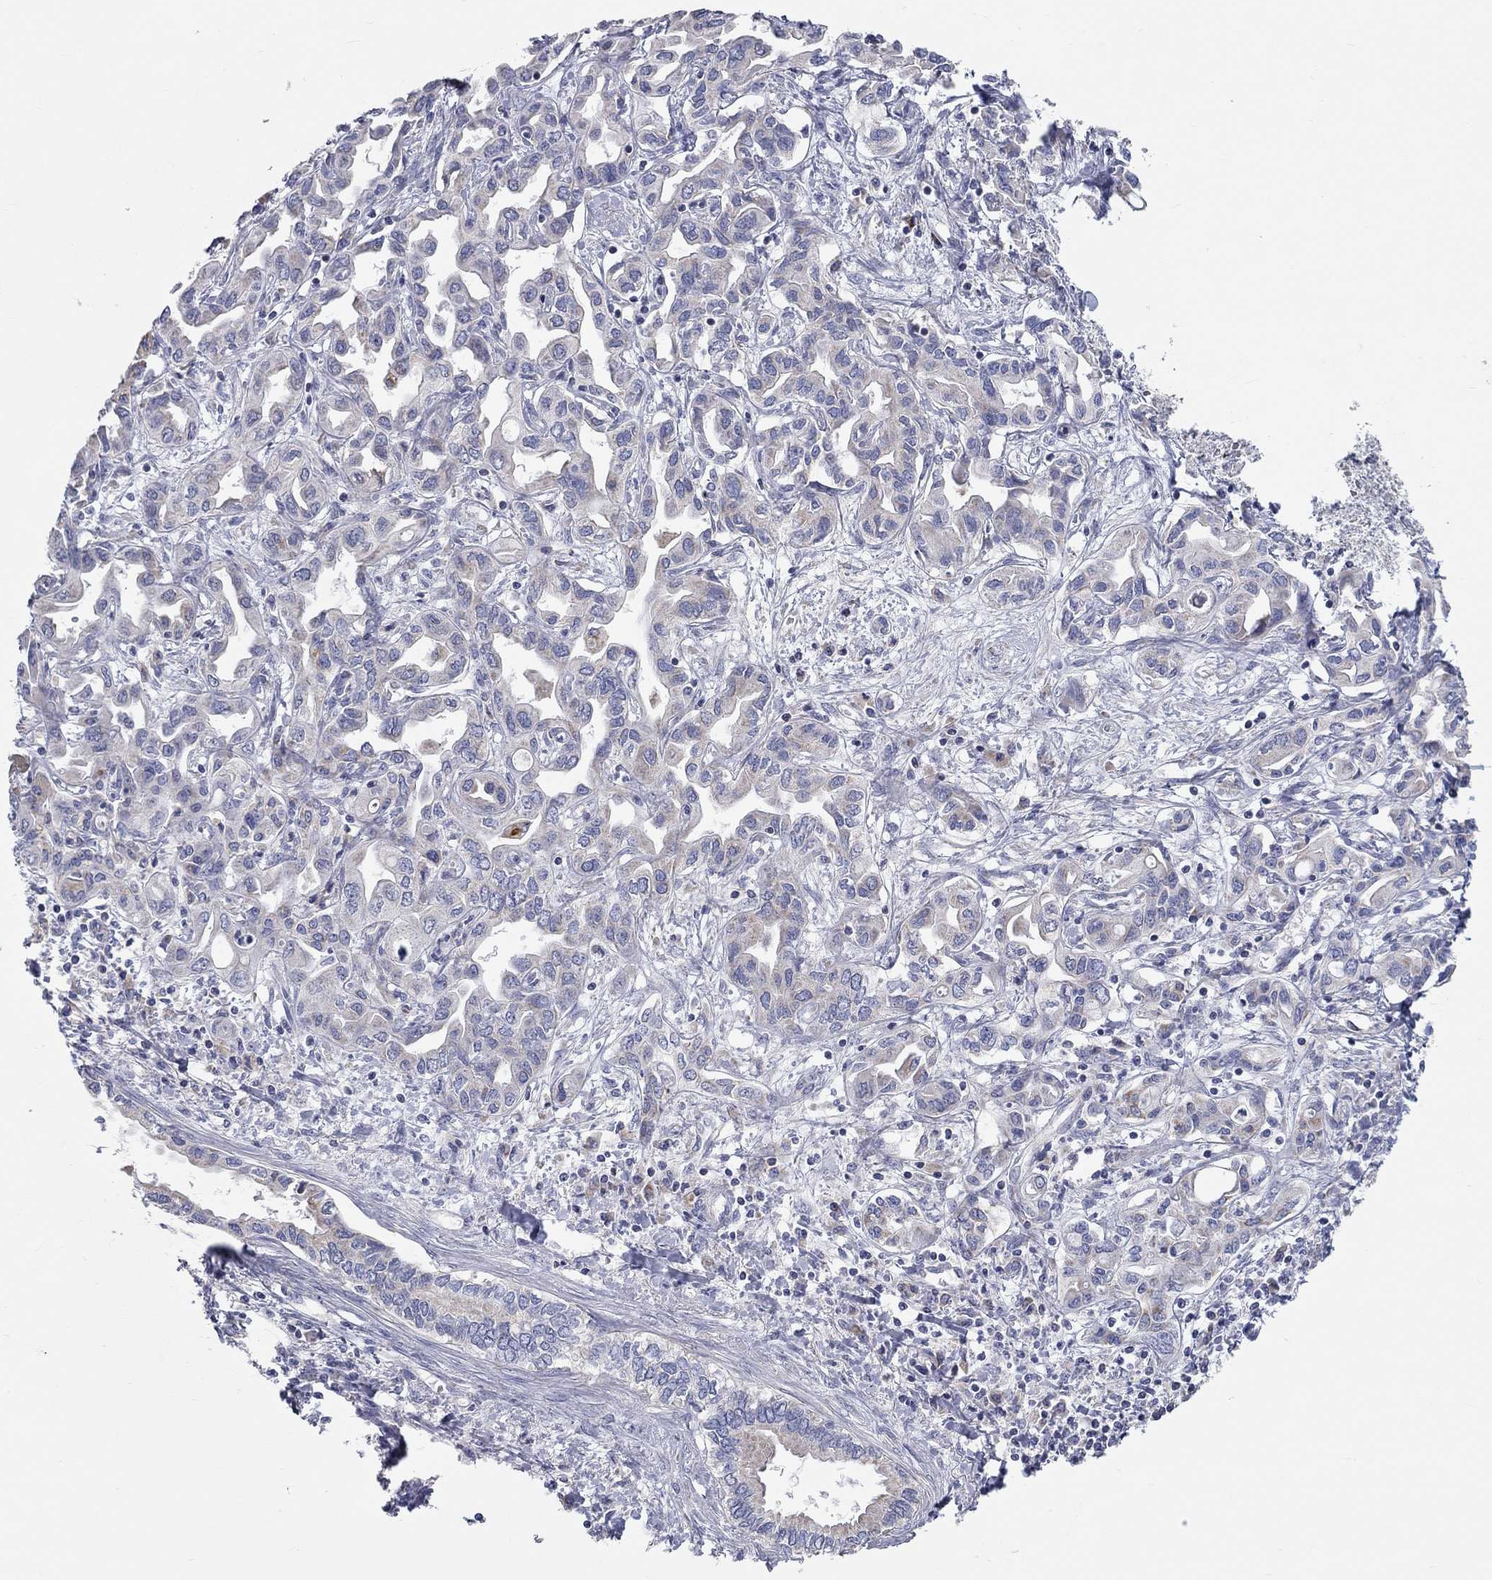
{"staining": {"intensity": "negative", "quantity": "none", "location": "none"}, "tissue": "liver cancer", "cell_type": "Tumor cells", "image_type": "cancer", "snomed": [{"axis": "morphology", "description": "Cholangiocarcinoma"}, {"axis": "topography", "description": "Liver"}], "caption": "Liver cholangiocarcinoma was stained to show a protein in brown. There is no significant positivity in tumor cells.", "gene": "RCAN1", "patient": {"sex": "female", "age": 64}}